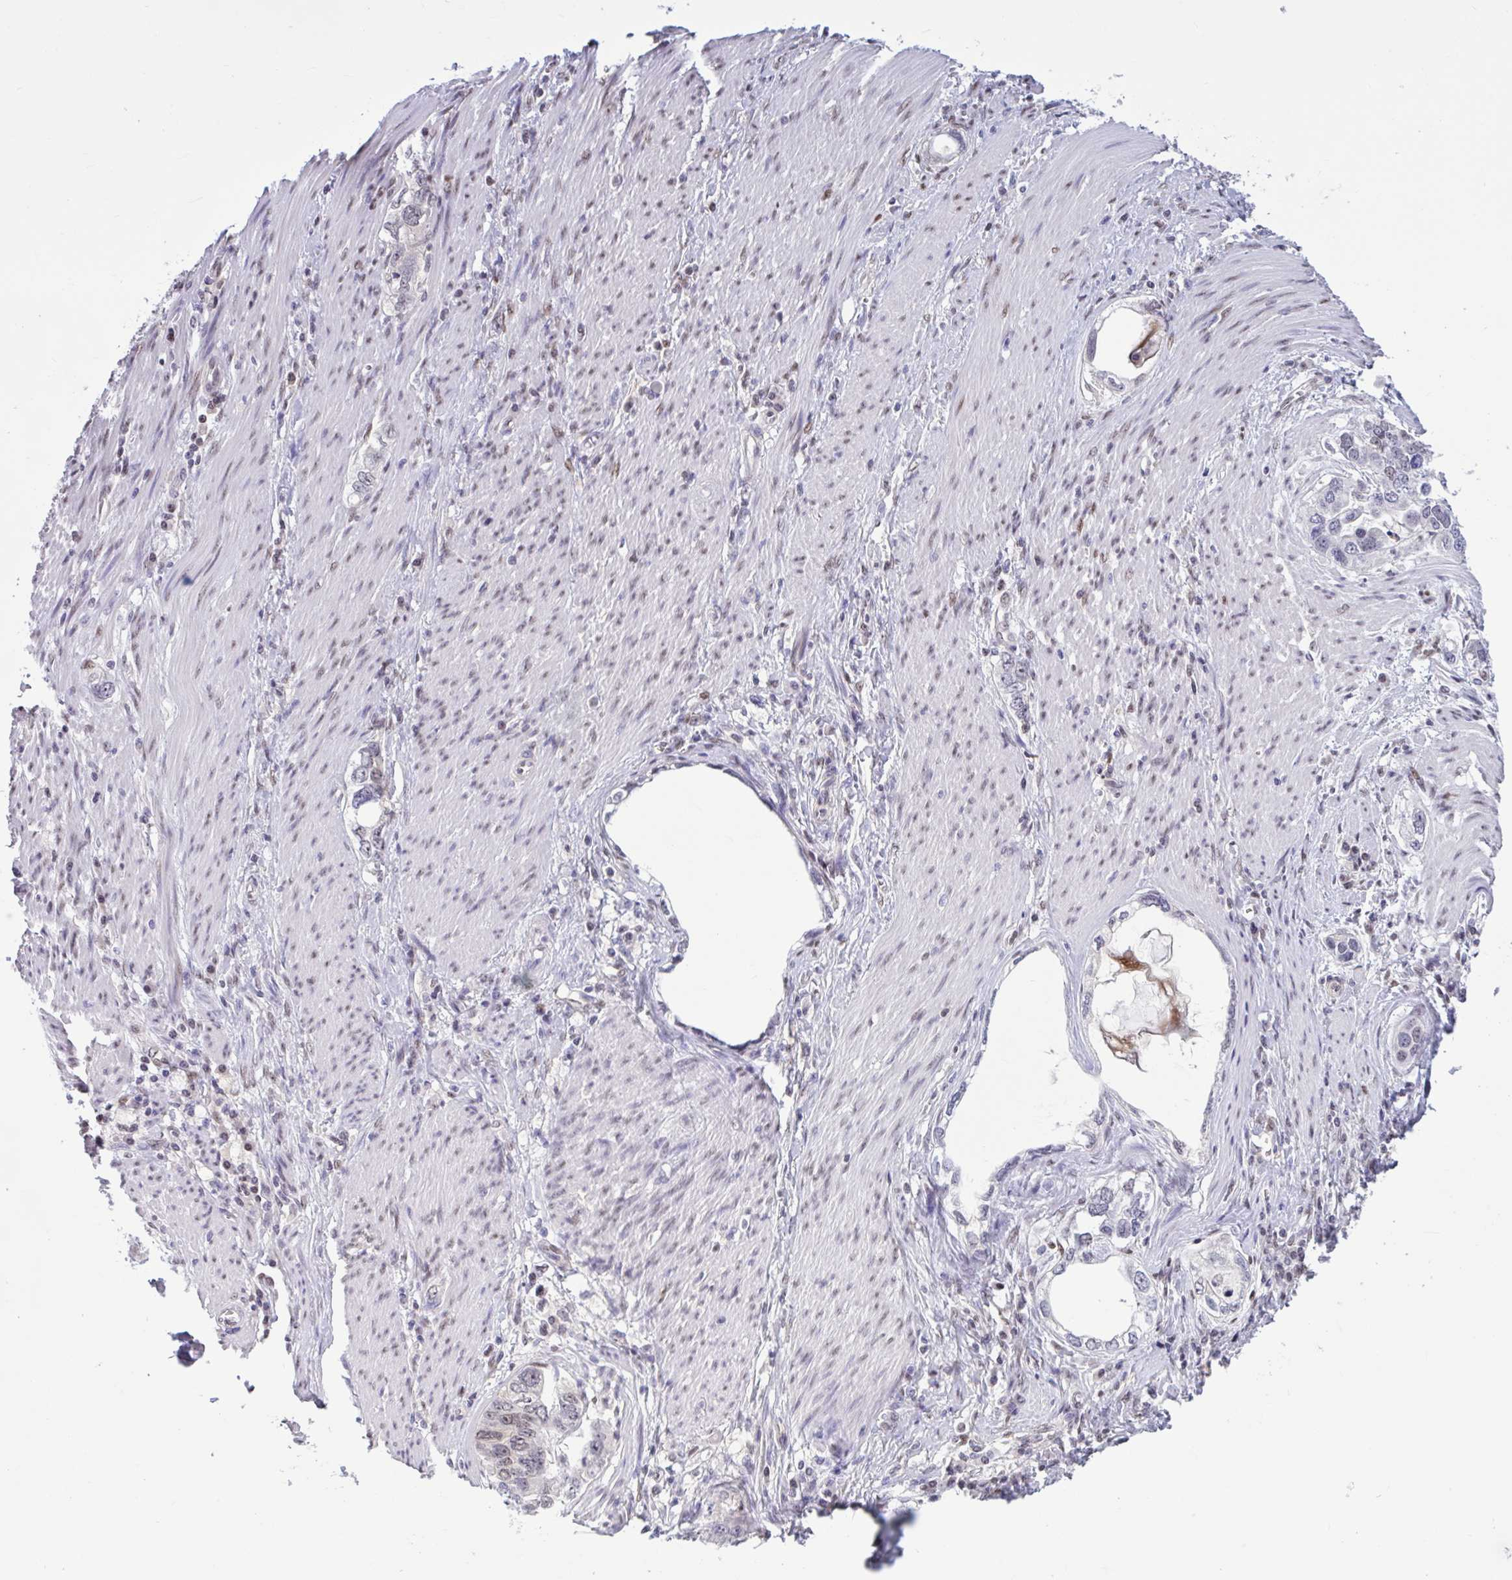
{"staining": {"intensity": "moderate", "quantity": "25%-75%", "location": "nuclear"}, "tissue": "stomach cancer", "cell_type": "Tumor cells", "image_type": "cancer", "snomed": [{"axis": "morphology", "description": "Adenocarcinoma, NOS"}, {"axis": "topography", "description": "Stomach, lower"}], "caption": "Protein staining of stomach cancer (adenocarcinoma) tissue demonstrates moderate nuclear staining in approximately 25%-75% of tumor cells.", "gene": "RBL1", "patient": {"sex": "female", "age": 93}}